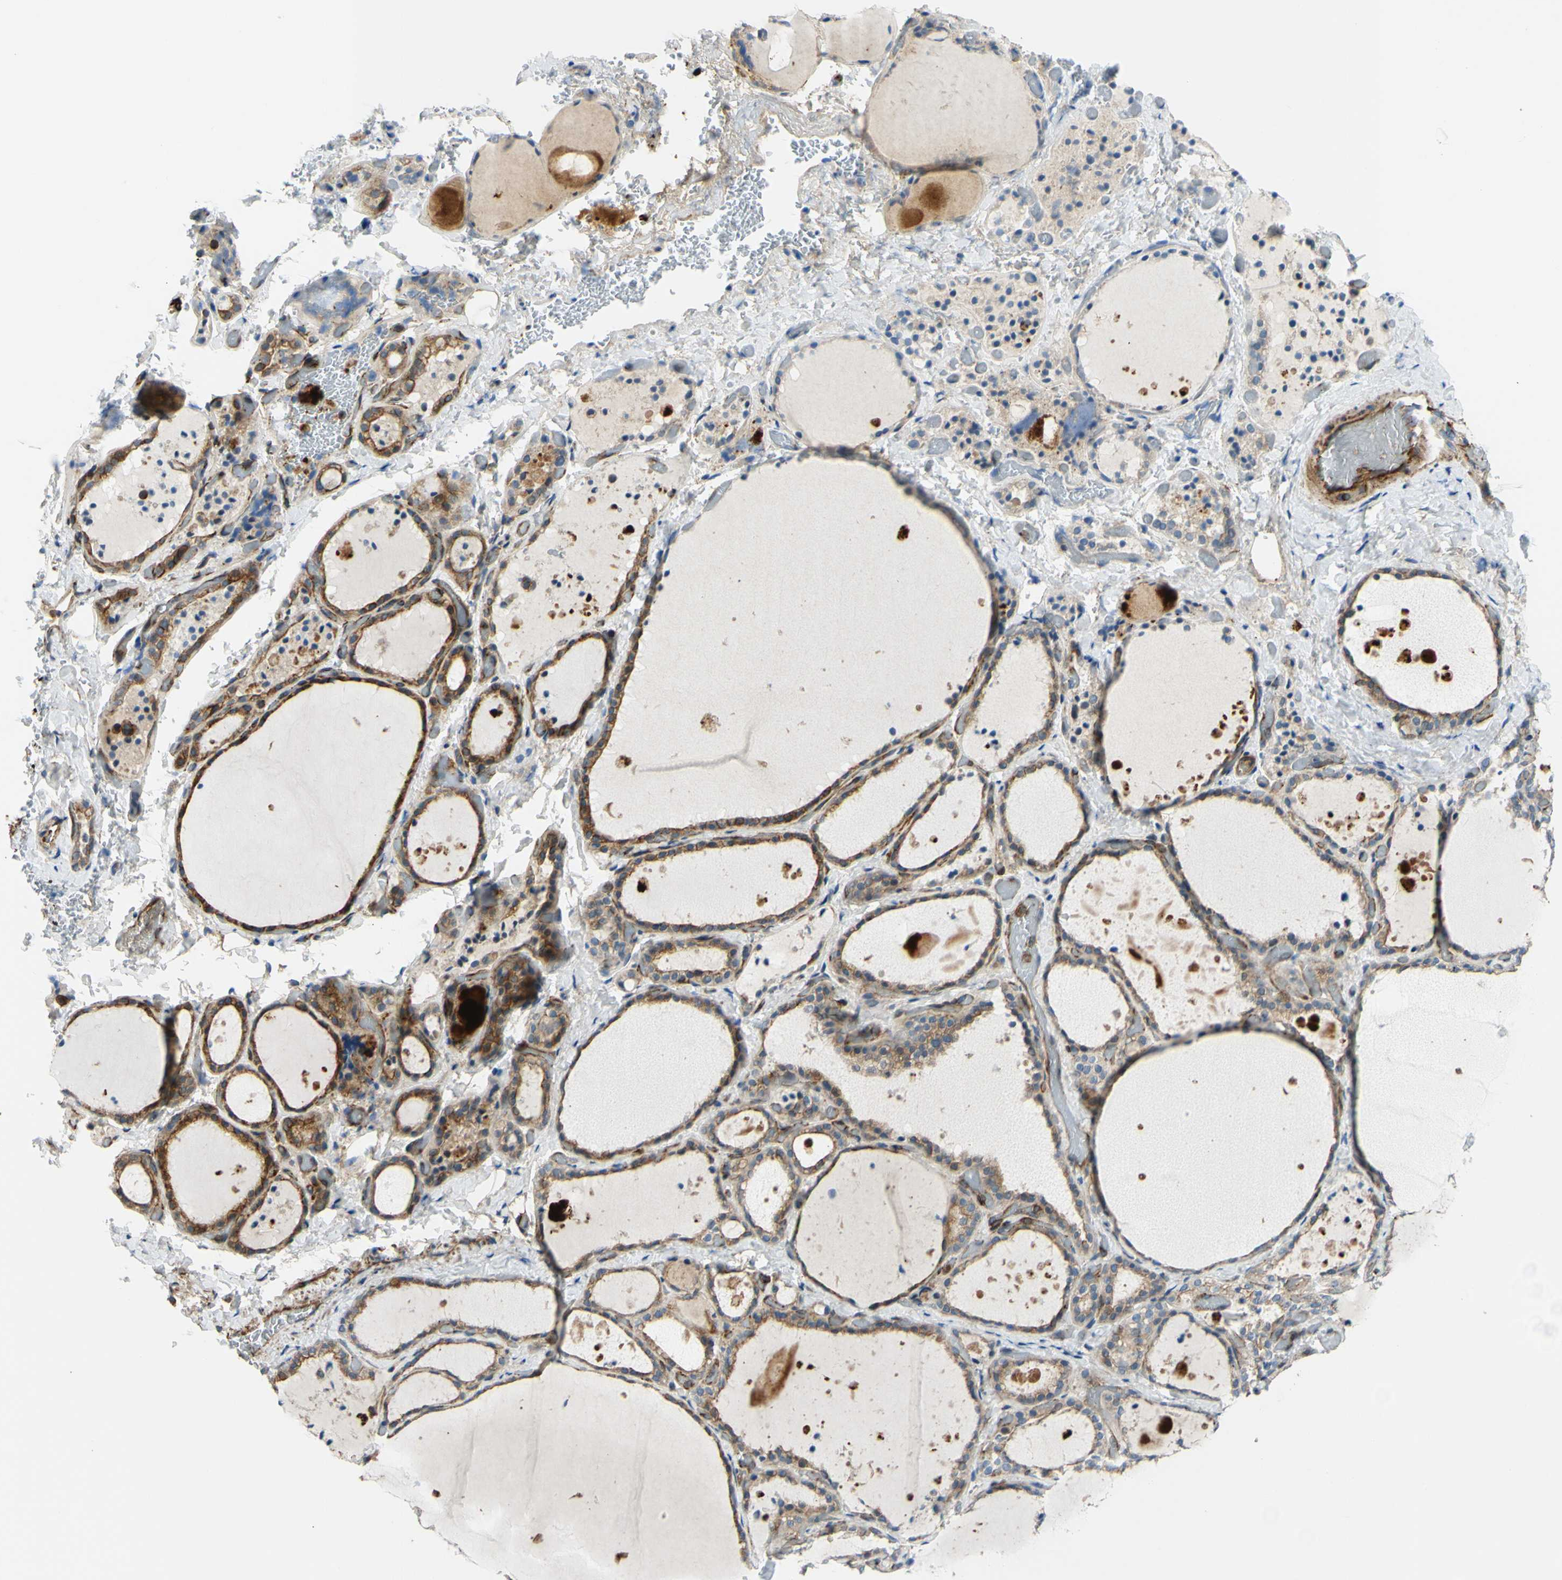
{"staining": {"intensity": "moderate", "quantity": ">75%", "location": "cytoplasmic/membranous"}, "tissue": "thyroid gland", "cell_type": "Glandular cells", "image_type": "normal", "snomed": [{"axis": "morphology", "description": "Normal tissue, NOS"}, {"axis": "topography", "description": "Thyroid gland"}], "caption": "Brown immunohistochemical staining in normal human thyroid gland demonstrates moderate cytoplasmic/membranous expression in about >75% of glandular cells. The protein is stained brown, and the nuclei are stained in blue (DAB (3,3'-diaminobenzidine) IHC with brightfield microscopy, high magnification).", "gene": "ARHGAP1", "patient": {"sex": "female", "age": 44}}